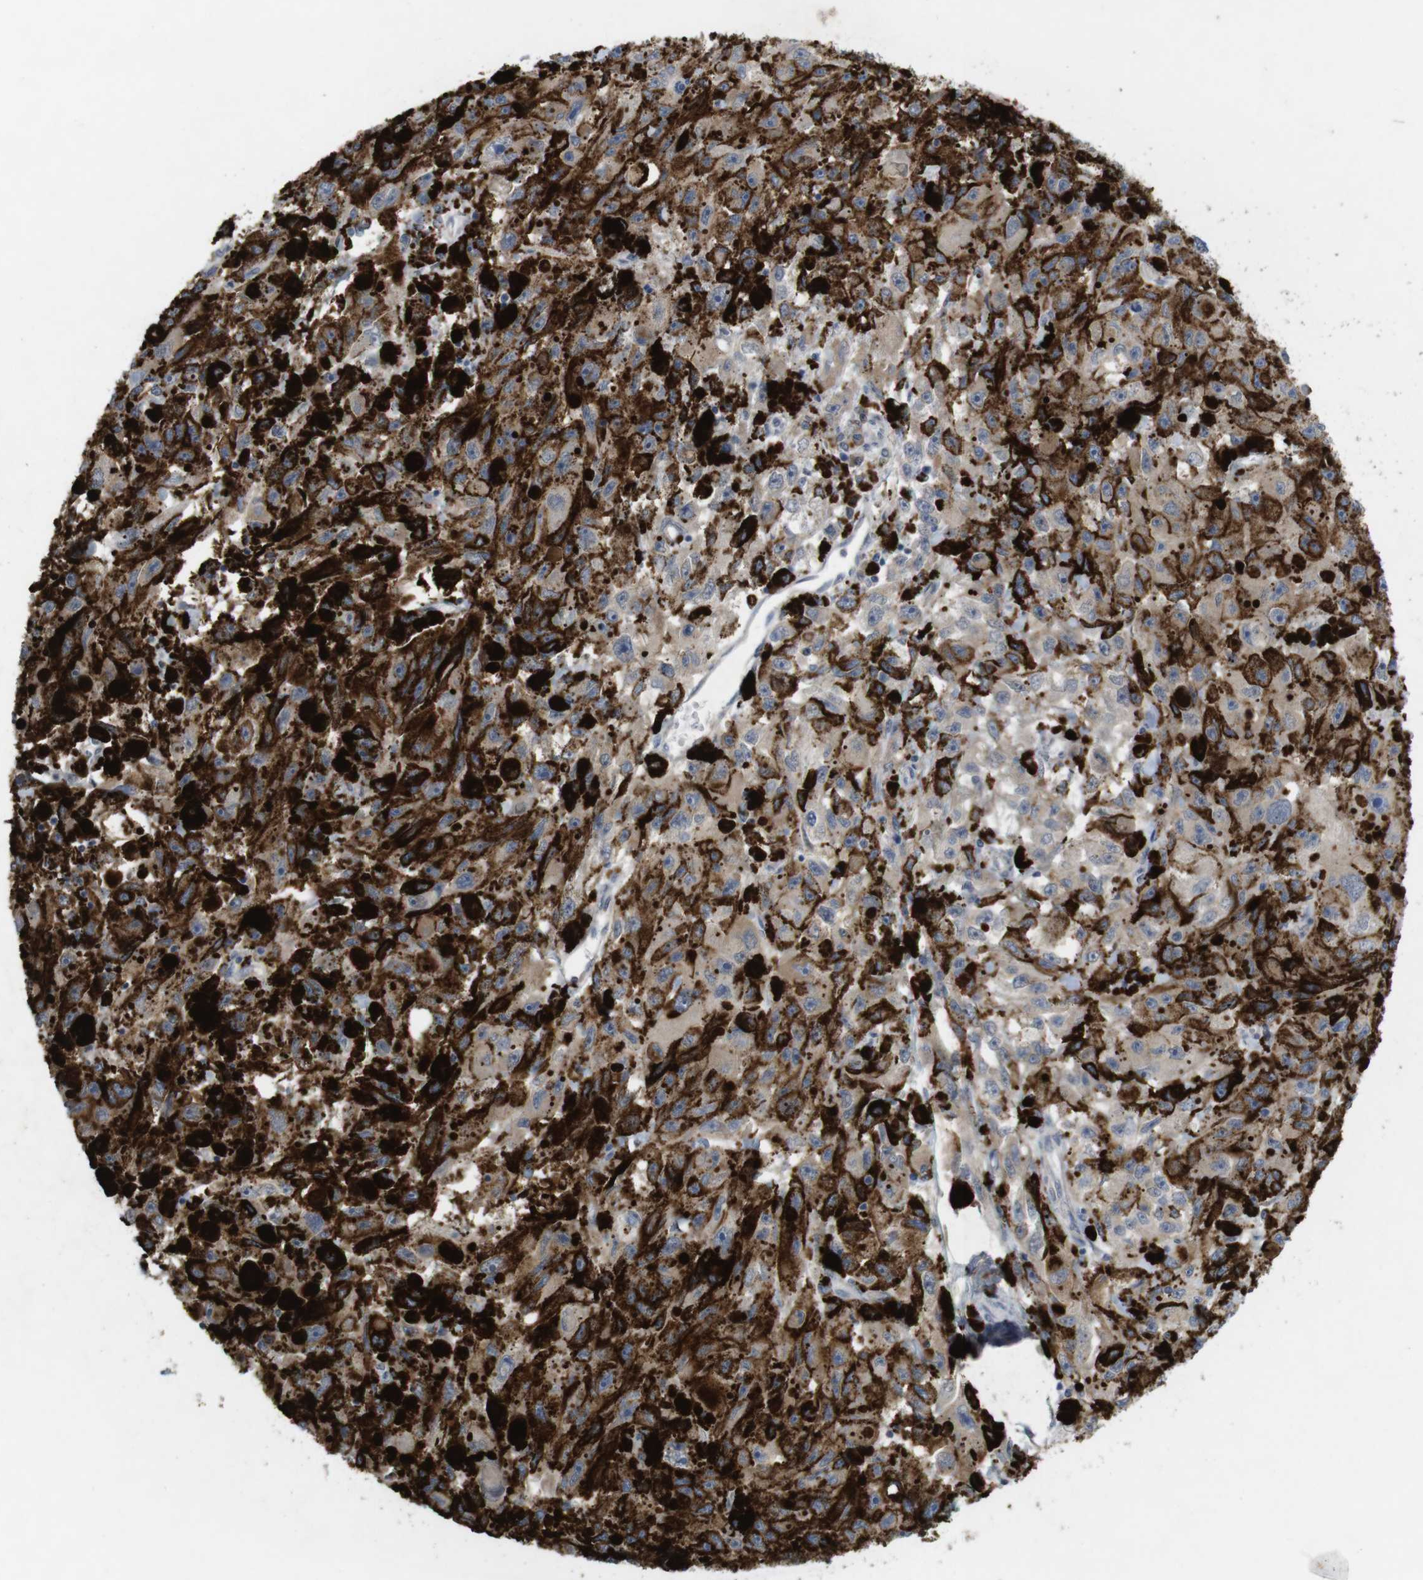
{"staining": {"intensity": "weak", "quantity": ">75%", "location": "cytoplasmic/membranous"}, "tissue": "melanoma", "cell_type": "Tumor cells", "image_type": "cancer", "snomed": [{"axis": "morphology", "description": "Malignant melanoma, NOS"}, {"axis": "topography", "description": "Skin"}], "caption": "DAB (3,3'-diaminobenzidine) immunohistochemical staining of human melanoma demonstrates weak cytoplasmic/membranous protein staining in approximately >75% of tumor cells. (DAB IHC with brightfield microscopy, high magnification).", "gene": "BCAR3", "patient": {"sex": "female", "age": 104}}